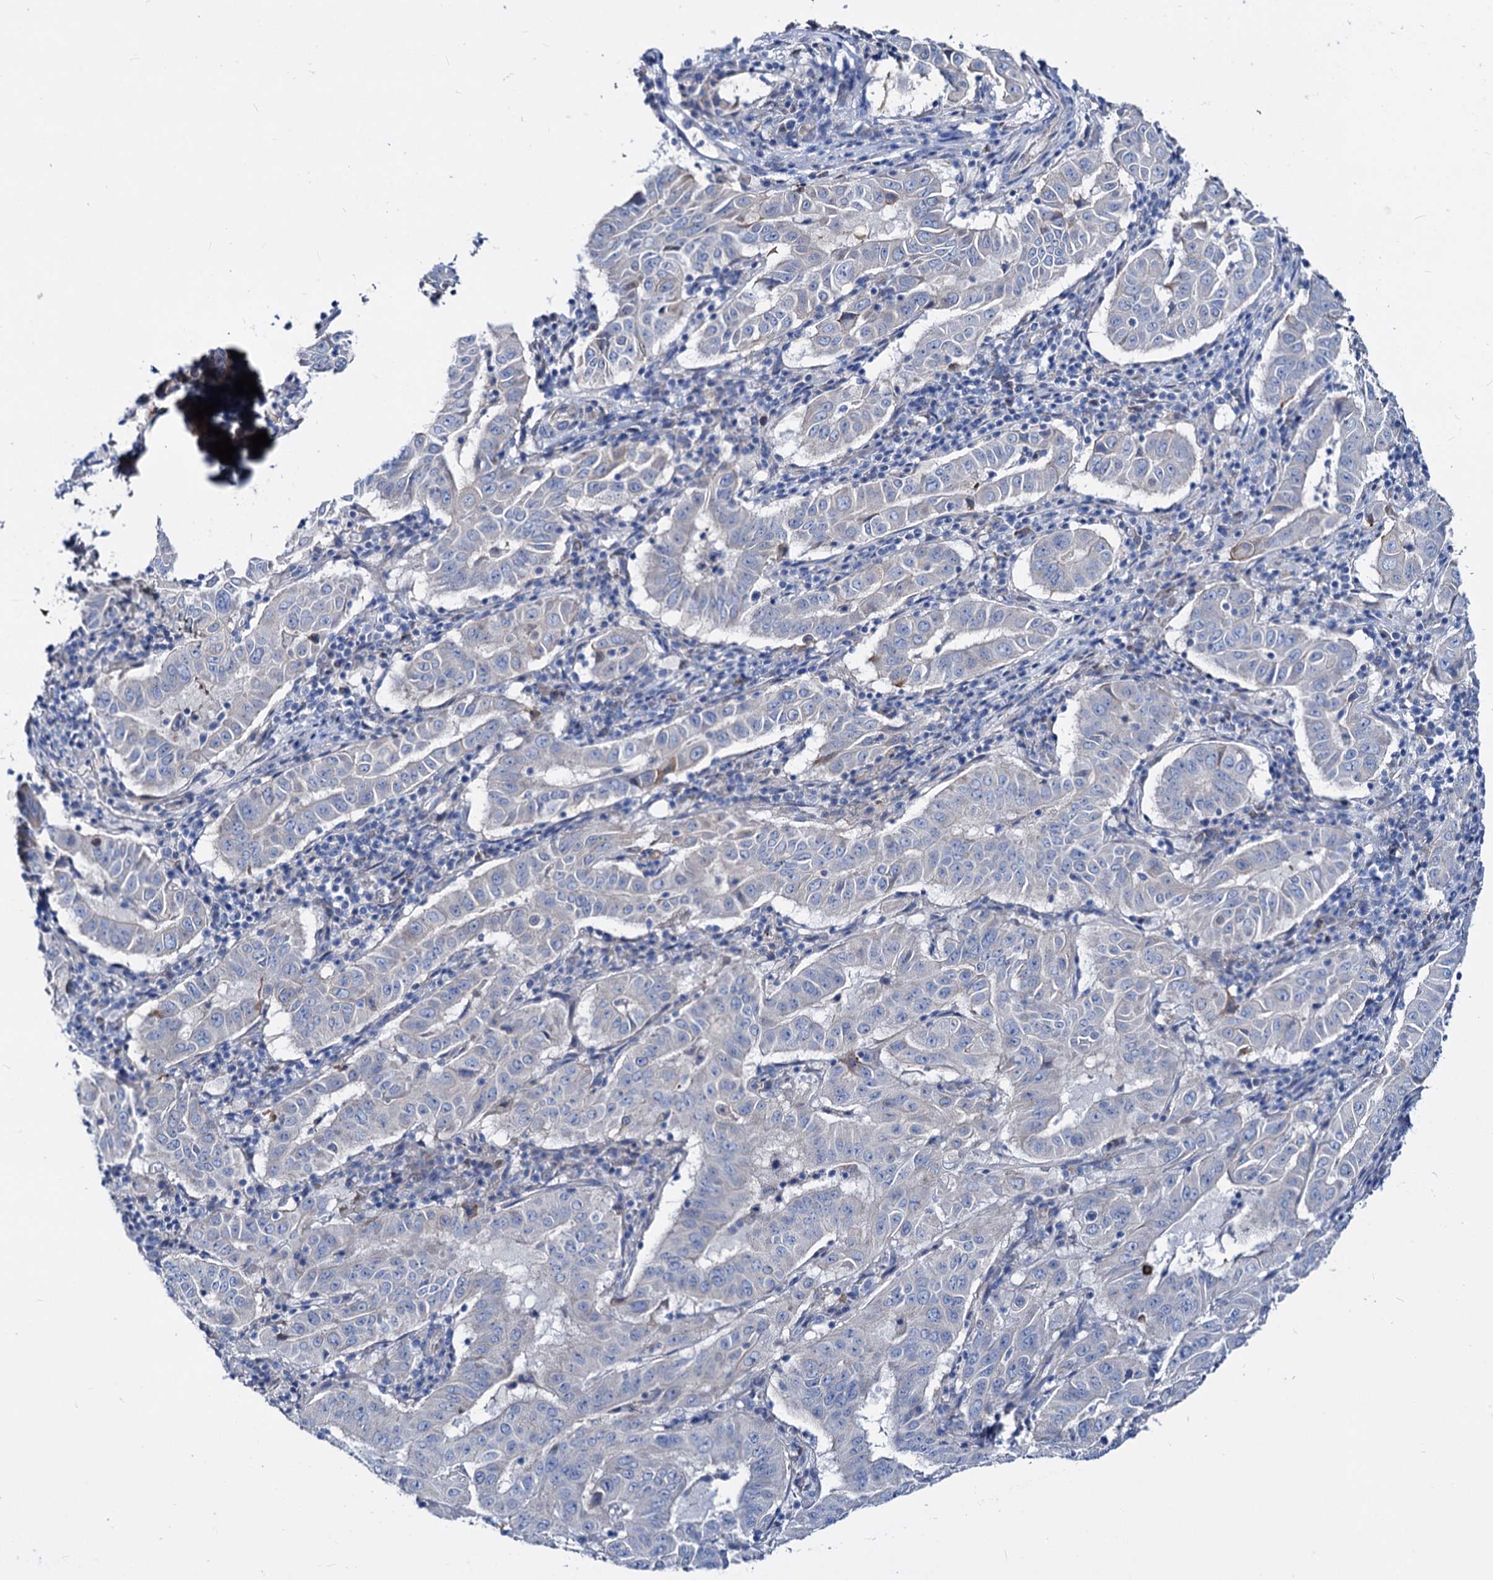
{"staining": {"intensity": "negative", "quantity": "none", "location": "none"}, "tissue": "pancreatic cancer", "cell_type": "Tumor cells", "image_type": "cancer", "snomed": [{"axis": "morphology", "description": "Adenocarcinoma, NOS"}, {"axis": "topography", "description": "Pancreas"}], "caption": "A micrograph of human adenocarcinoma (pancreatic) is negative for staining in tumor cells.", "gene": "DYDC2", "patient": {"sex": "male", "age": 63}}